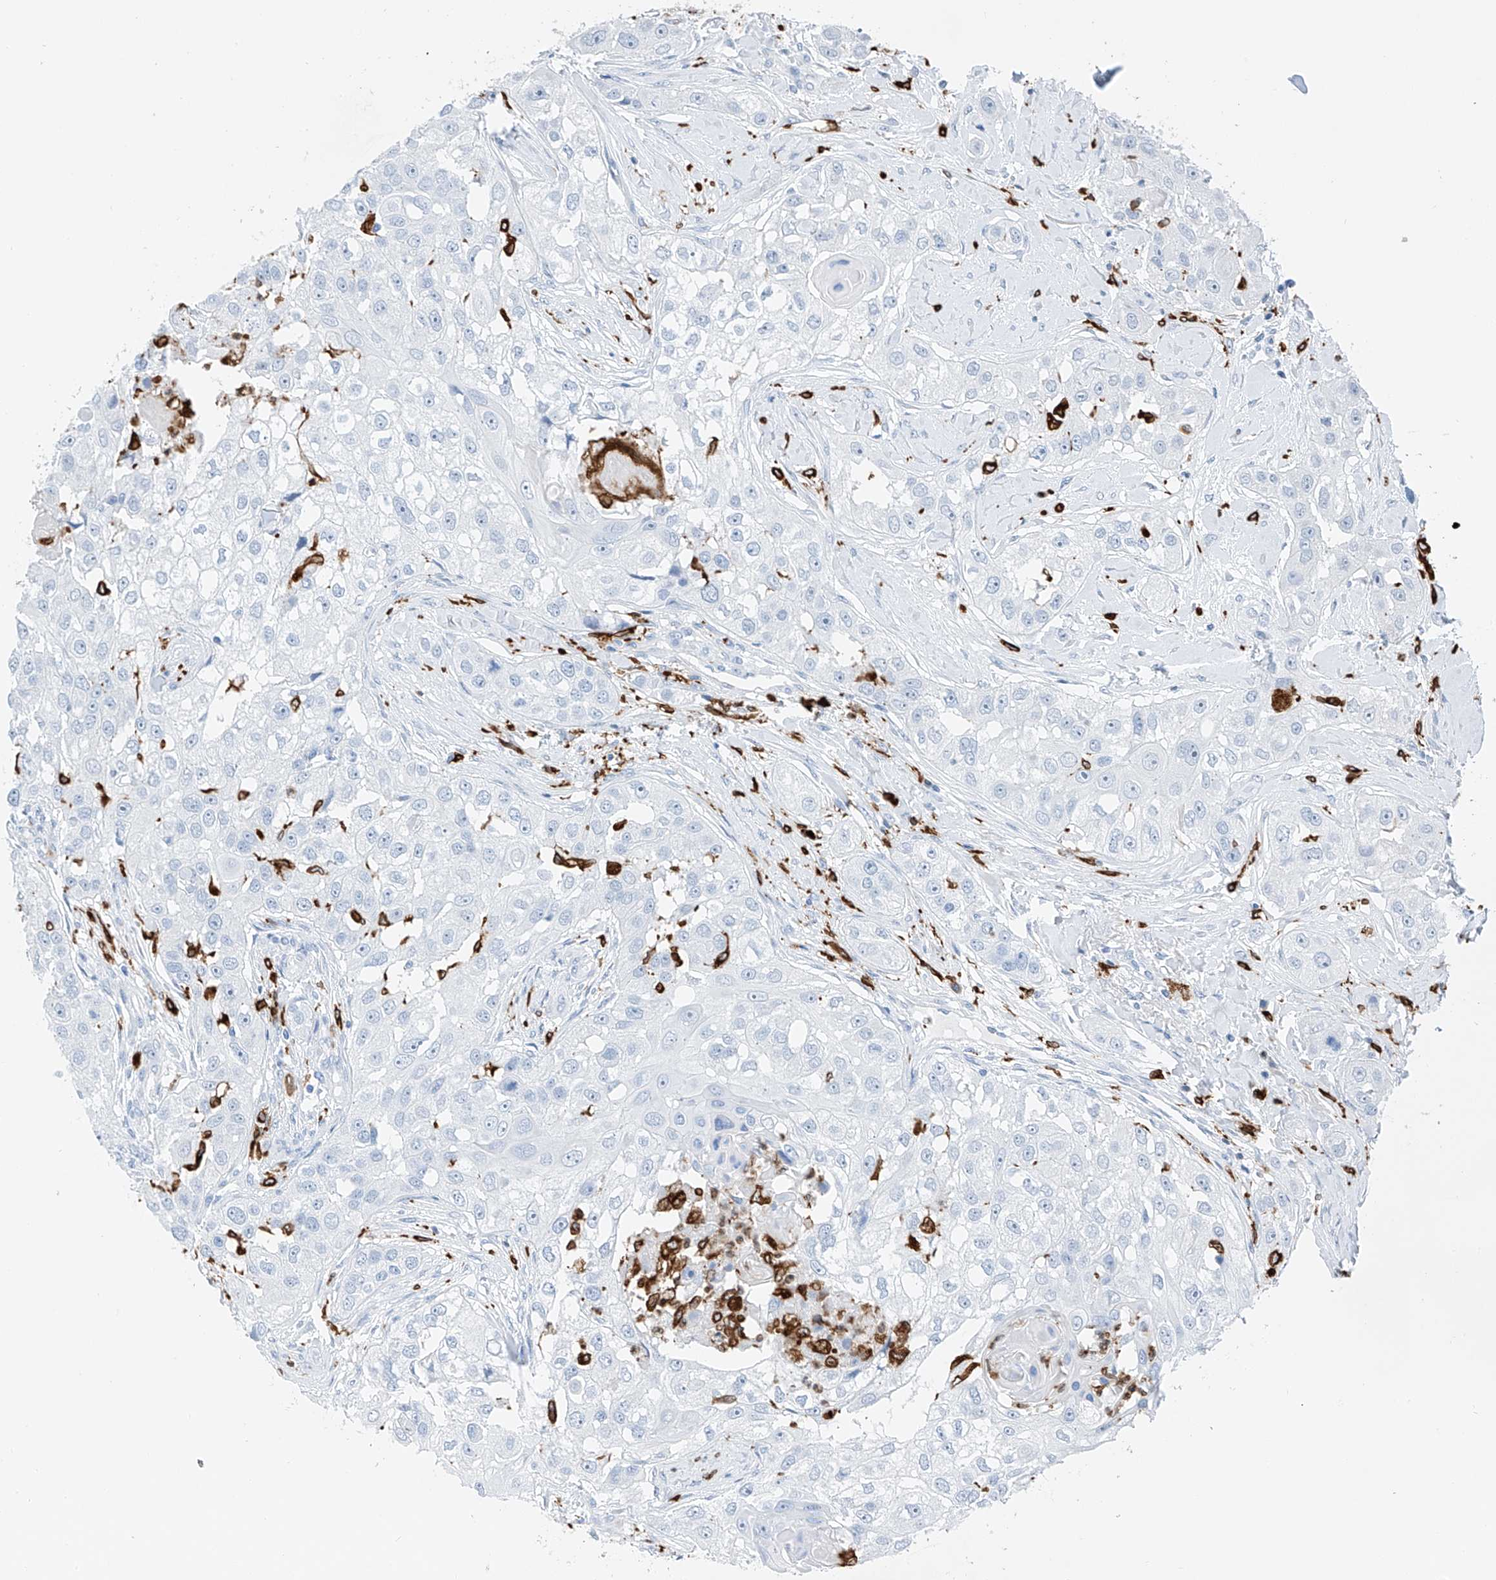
{"staining": {"intensity": "negative", "quantity": "none", "location": "none"}, "tissue": "head and neck cancer", "cell_type": "Tumor cells", "image_type": "cancer", "snomed": [{"axis": "morphology", "description": "Normal tissue, NOS"}, {"axis": "morphology", "description": "Squamous cell carcinoma, NOS"}, {"axis": "topography", "description": "Skeletal muscle"}, {"axis": "topography", "description": "Head-Neck"}], "caption": "A high-resolution image shows immunohistochemistry (IHC) staining of squamous cell carcinoma (head and neck), which shows no significant expression in tumor cells.", "gene": "TBXAS1", "patient": {"sex": "male", "age": 51}}